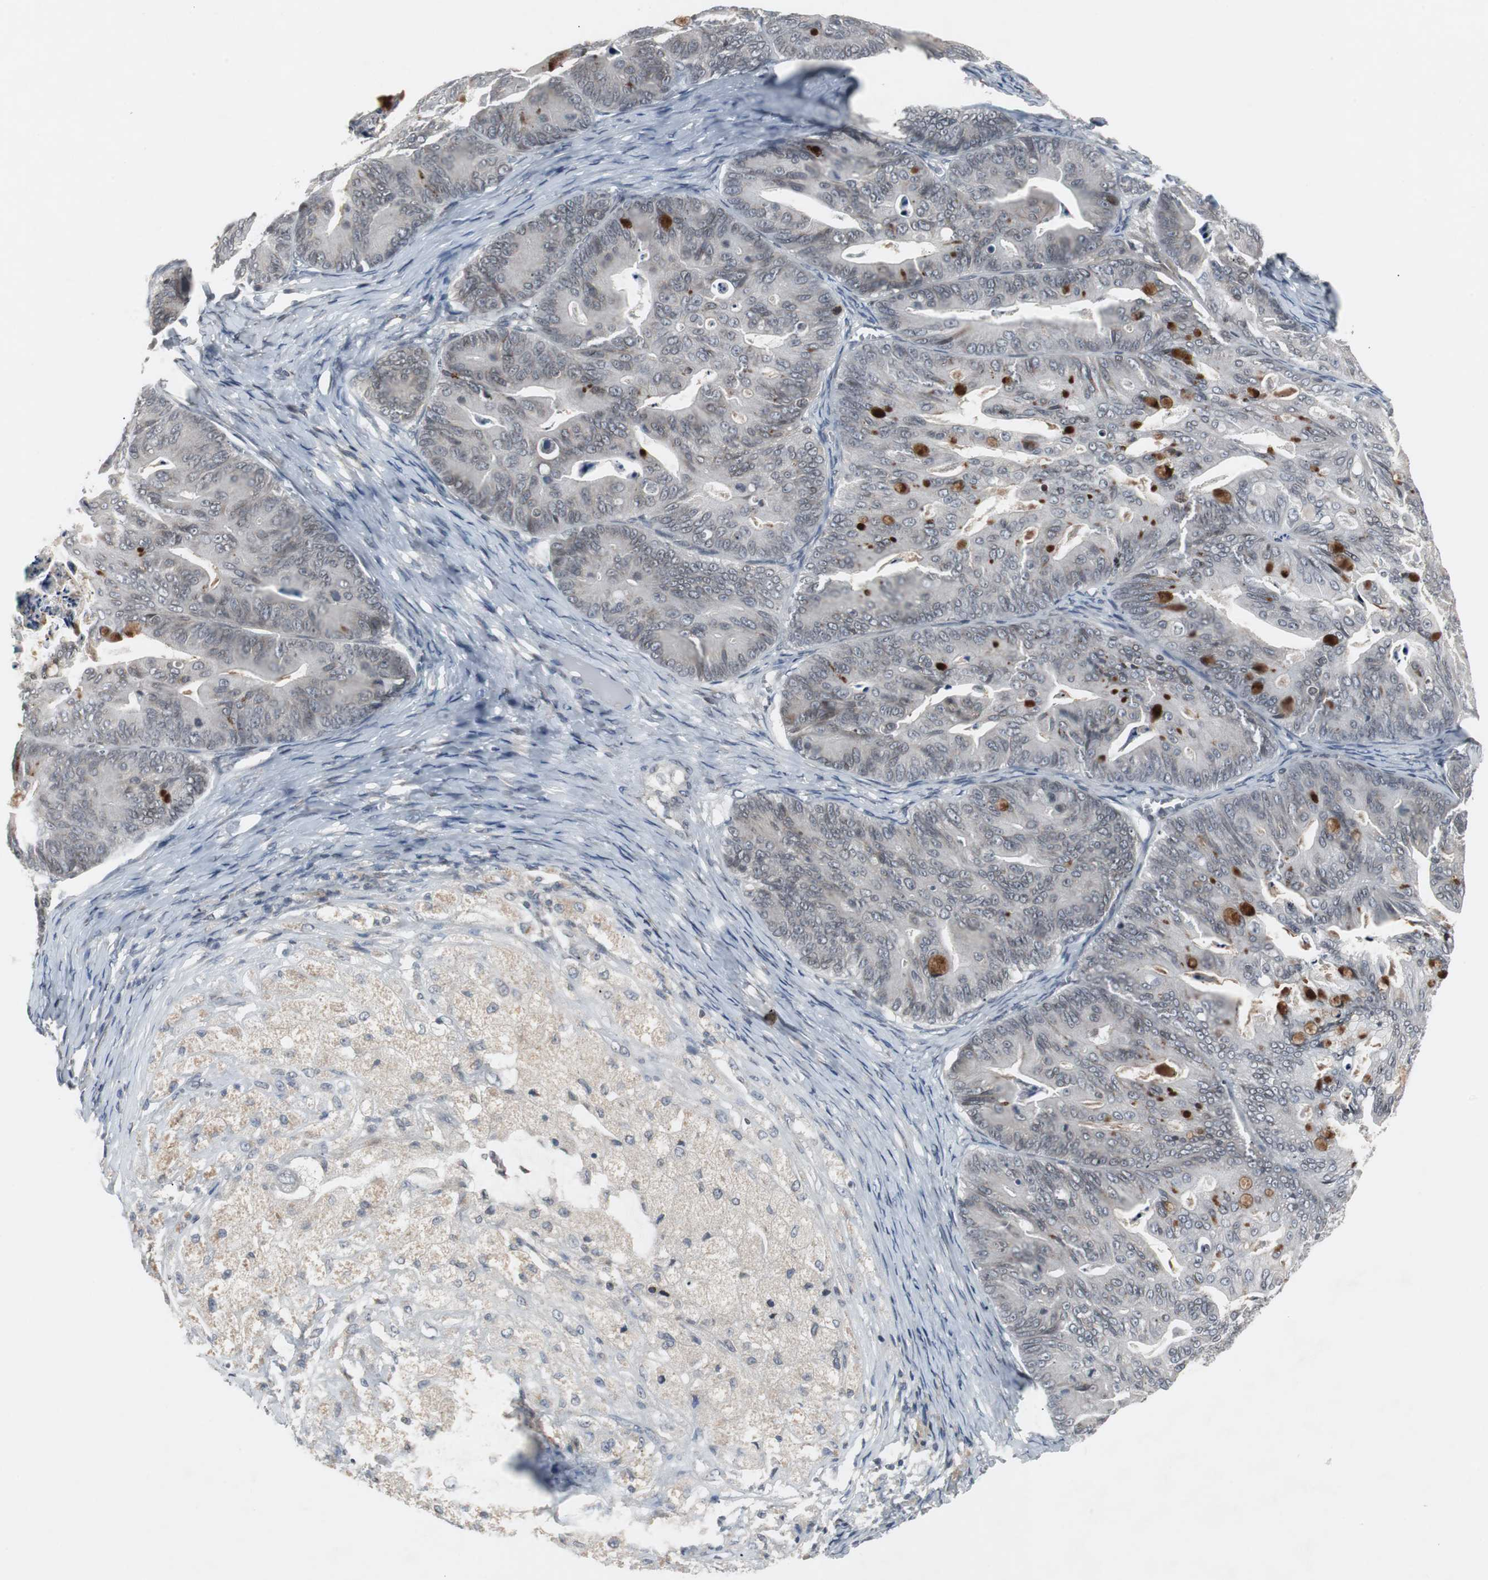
{"staining": {"intensity": "strong", "quantity": "<25%", "location": "cytoplasmic/membranous"}, "tissue": "ovarian cancer", "cell_type": "Tumor cells", "image_type": "cancer", "snomed": [{"axis": "morphology", "description": "Cystadenocarcinoma, mucinous, NOS"}, {"axis": "topography", "description": "Ovary"}], "caption": "Ovarian cancer tissue reveals strong cytoplasmic/membranous staining in approximately <25% of tumor cells", "gene": "ZNF396", "patient": {"sex": "female", "age": 36}}